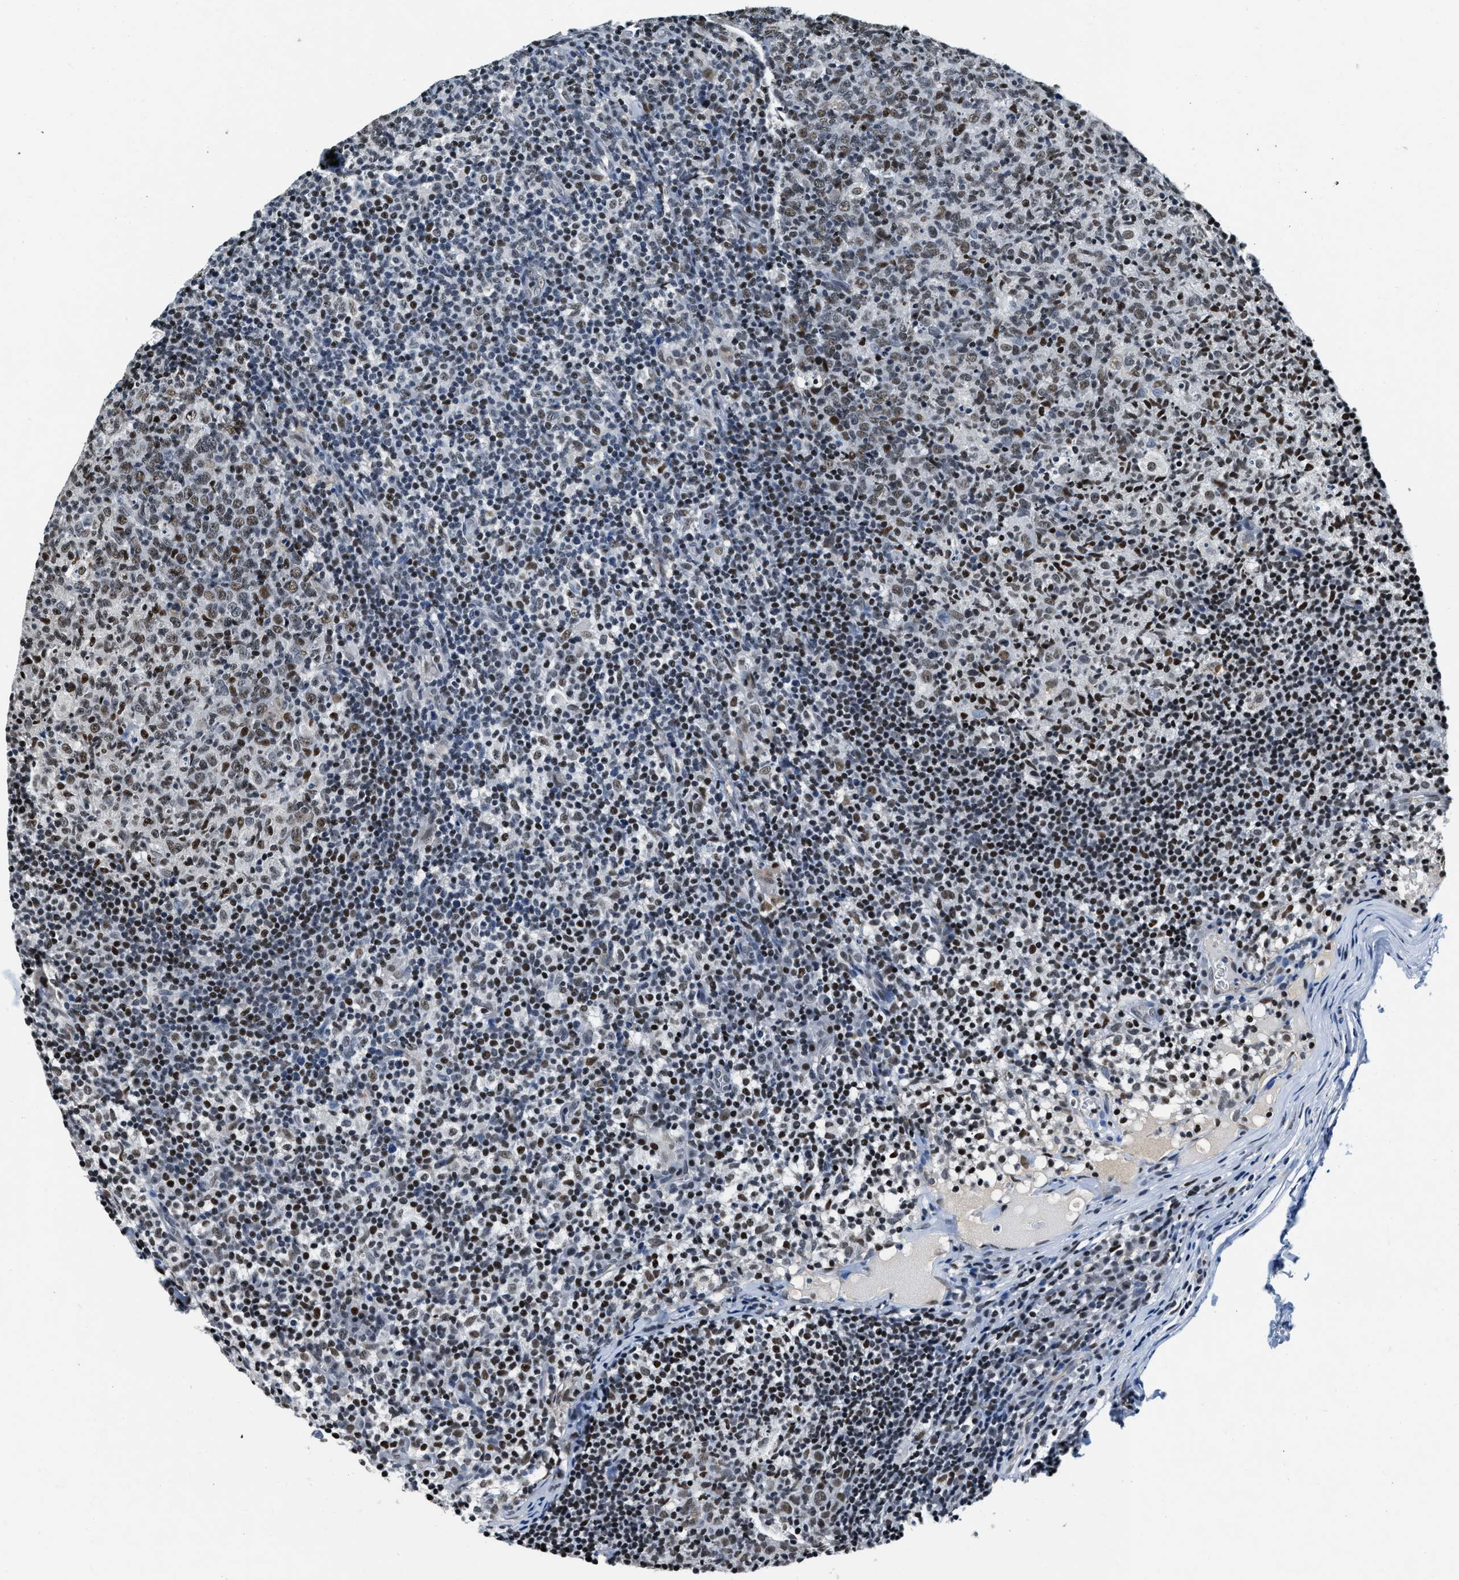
{"staining": {"intensity": "weak", "quantity": ">75%", "location": "nuclear"}, "tissue": "lymph node", "cell_type": "Germinal center cells", "image_type": "normal", "snomed": [{"axis": "morphology", "description": "Normal tissue, NOS"}, {"axis": "morphology", "description": "Inflammation, NOS"}, {"axis": "topography", "description": "Lymph node"}], "caption": "Germinal center cells show low levels of weak nuclear staining in approximately >75% of cells in unremarkable human lymph node.", "gene": "CCNE1", "patient": {"sex": "male", "age": 55}}